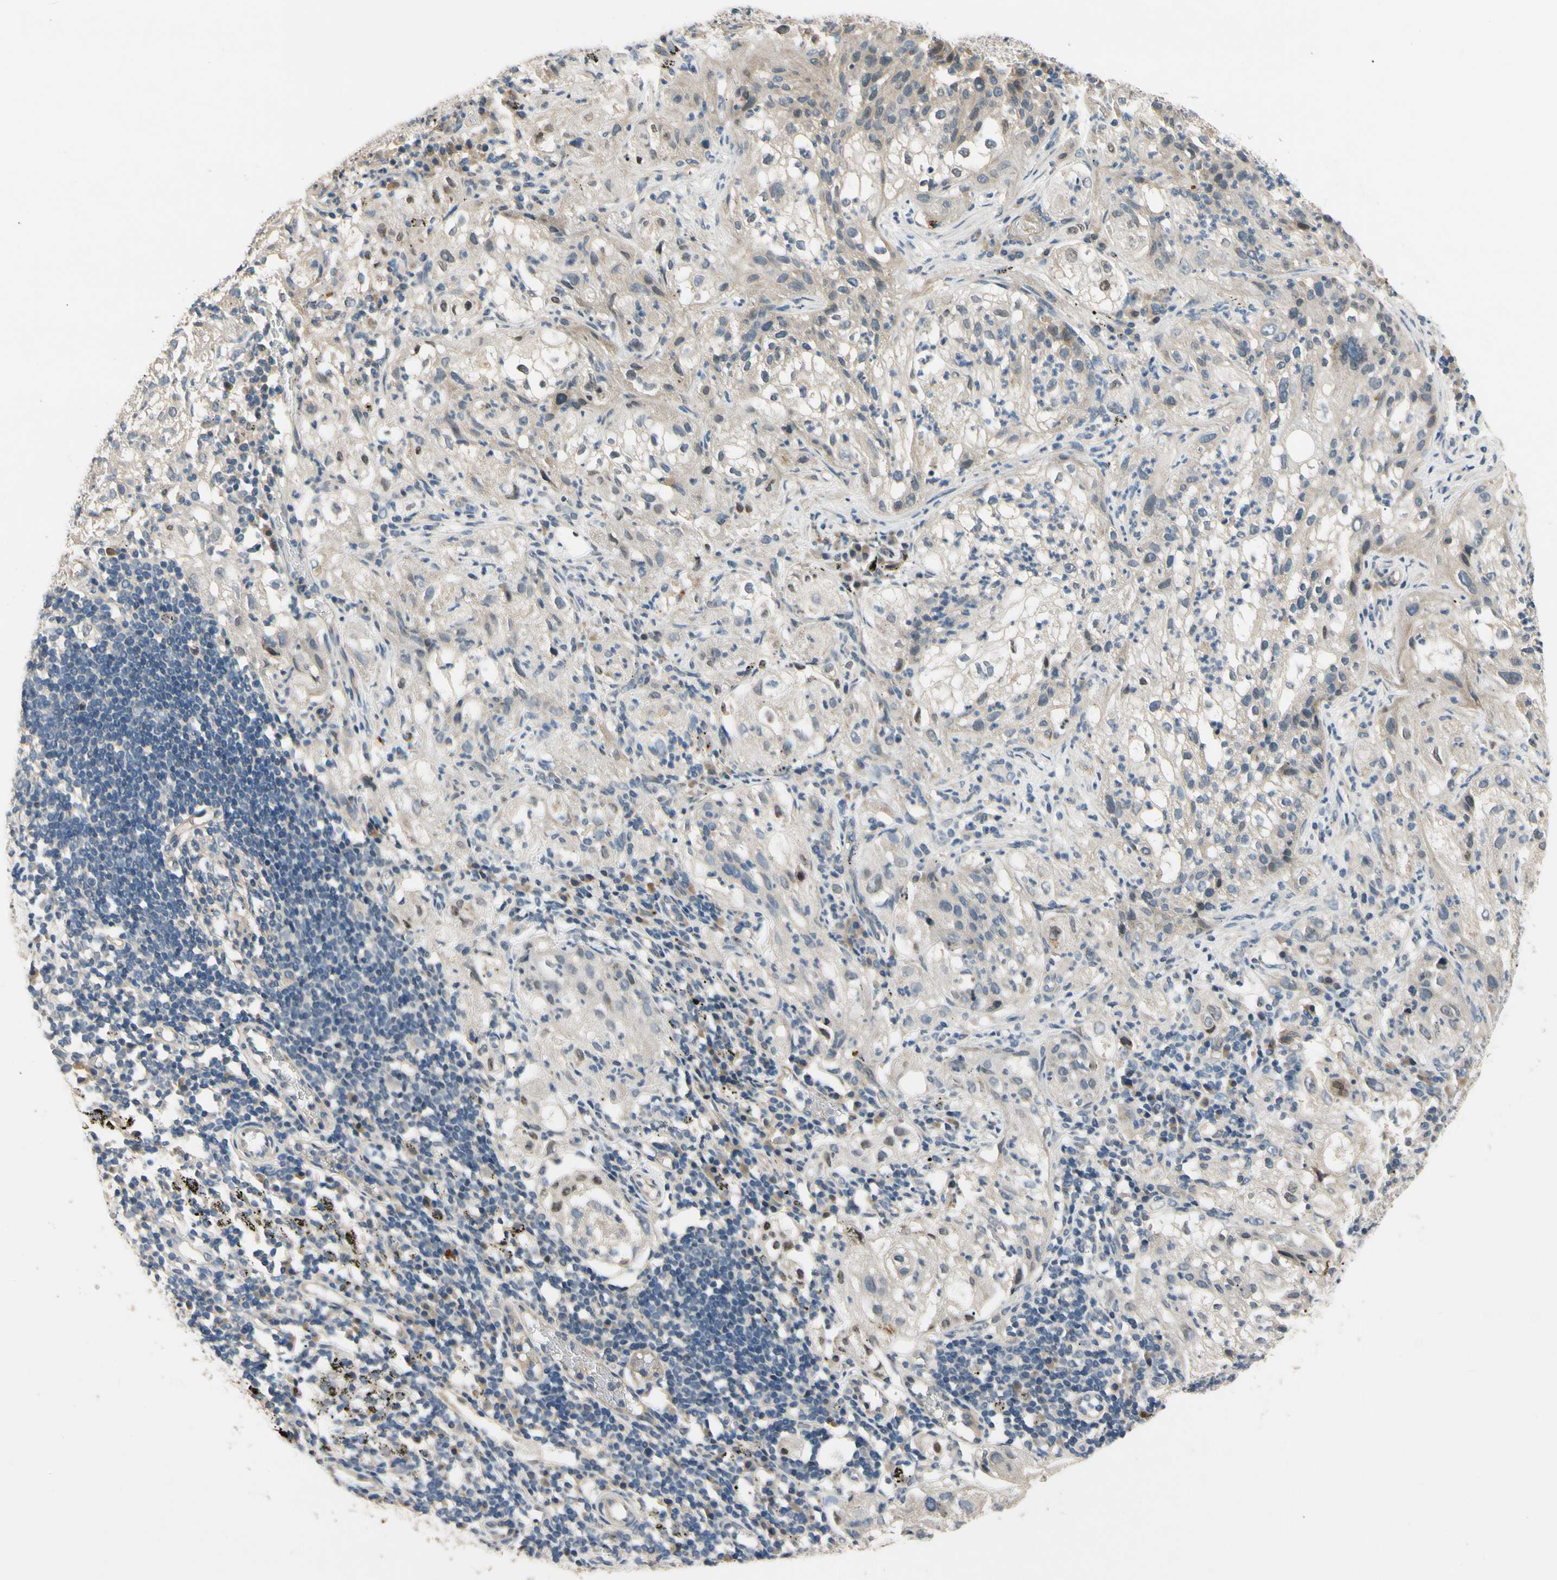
{"staining": {"intensity": "negative", "quantity": "none", "location": "none"}, "tissue": "lung cancer", "cell_type": "Tumor cells", "image_type": "cancer", "snomed": [{"axis": "morphology", "description": "Inflammation, NOS"}, {"axis": "morphology", "description": "Squamous cell carcinoma, NOS"}, {"axis": "topography", "description": "Lymph node"}, {"axis": "topography", "description": "Soft tissue"}, {"axis": "topography", "description": "Lung"}], "caption": "The micrograph reveals no staining of tumor cells in squamous cell carcinoma (lung).", "gene": "ALKBH3", "patient": {"sex": "male", "age": 66}}